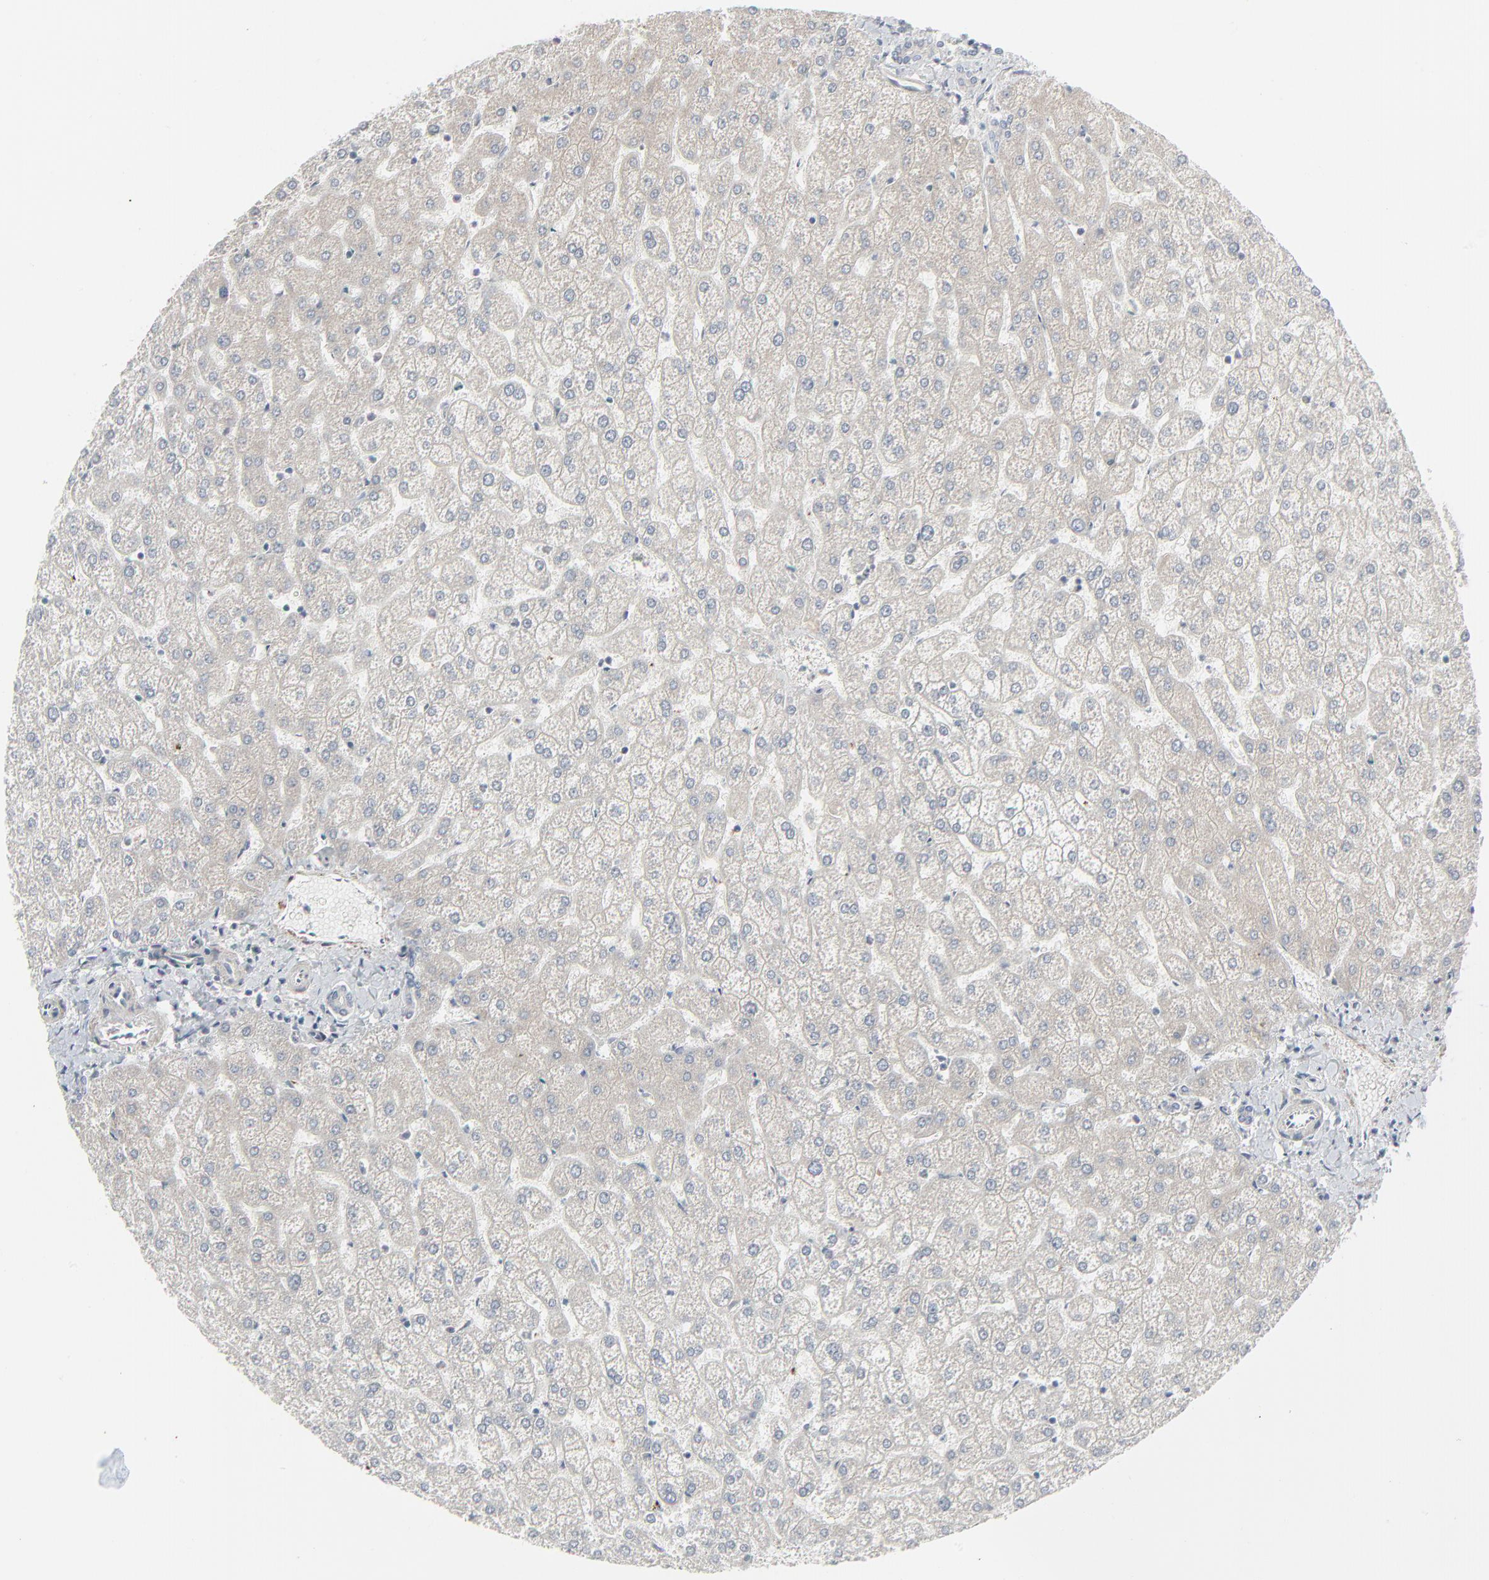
{"staining": {"intensity": "negative", "quantity": "none", "location": "none"}, "tissue": "liver", "cell_type": "Cholangiocytes", "image_type": "normal", "snomed": [{"axis": "morphology", "description": "Normal tissue, NOS"}, {"axis": "topography", "description": "Liver"}], "caption": "Human liver stained for a protein using IHC exhibits no staining in cholangiocytes.", "gene": "NEUROD1", "patient": {"sex": "female", "age": 32}}